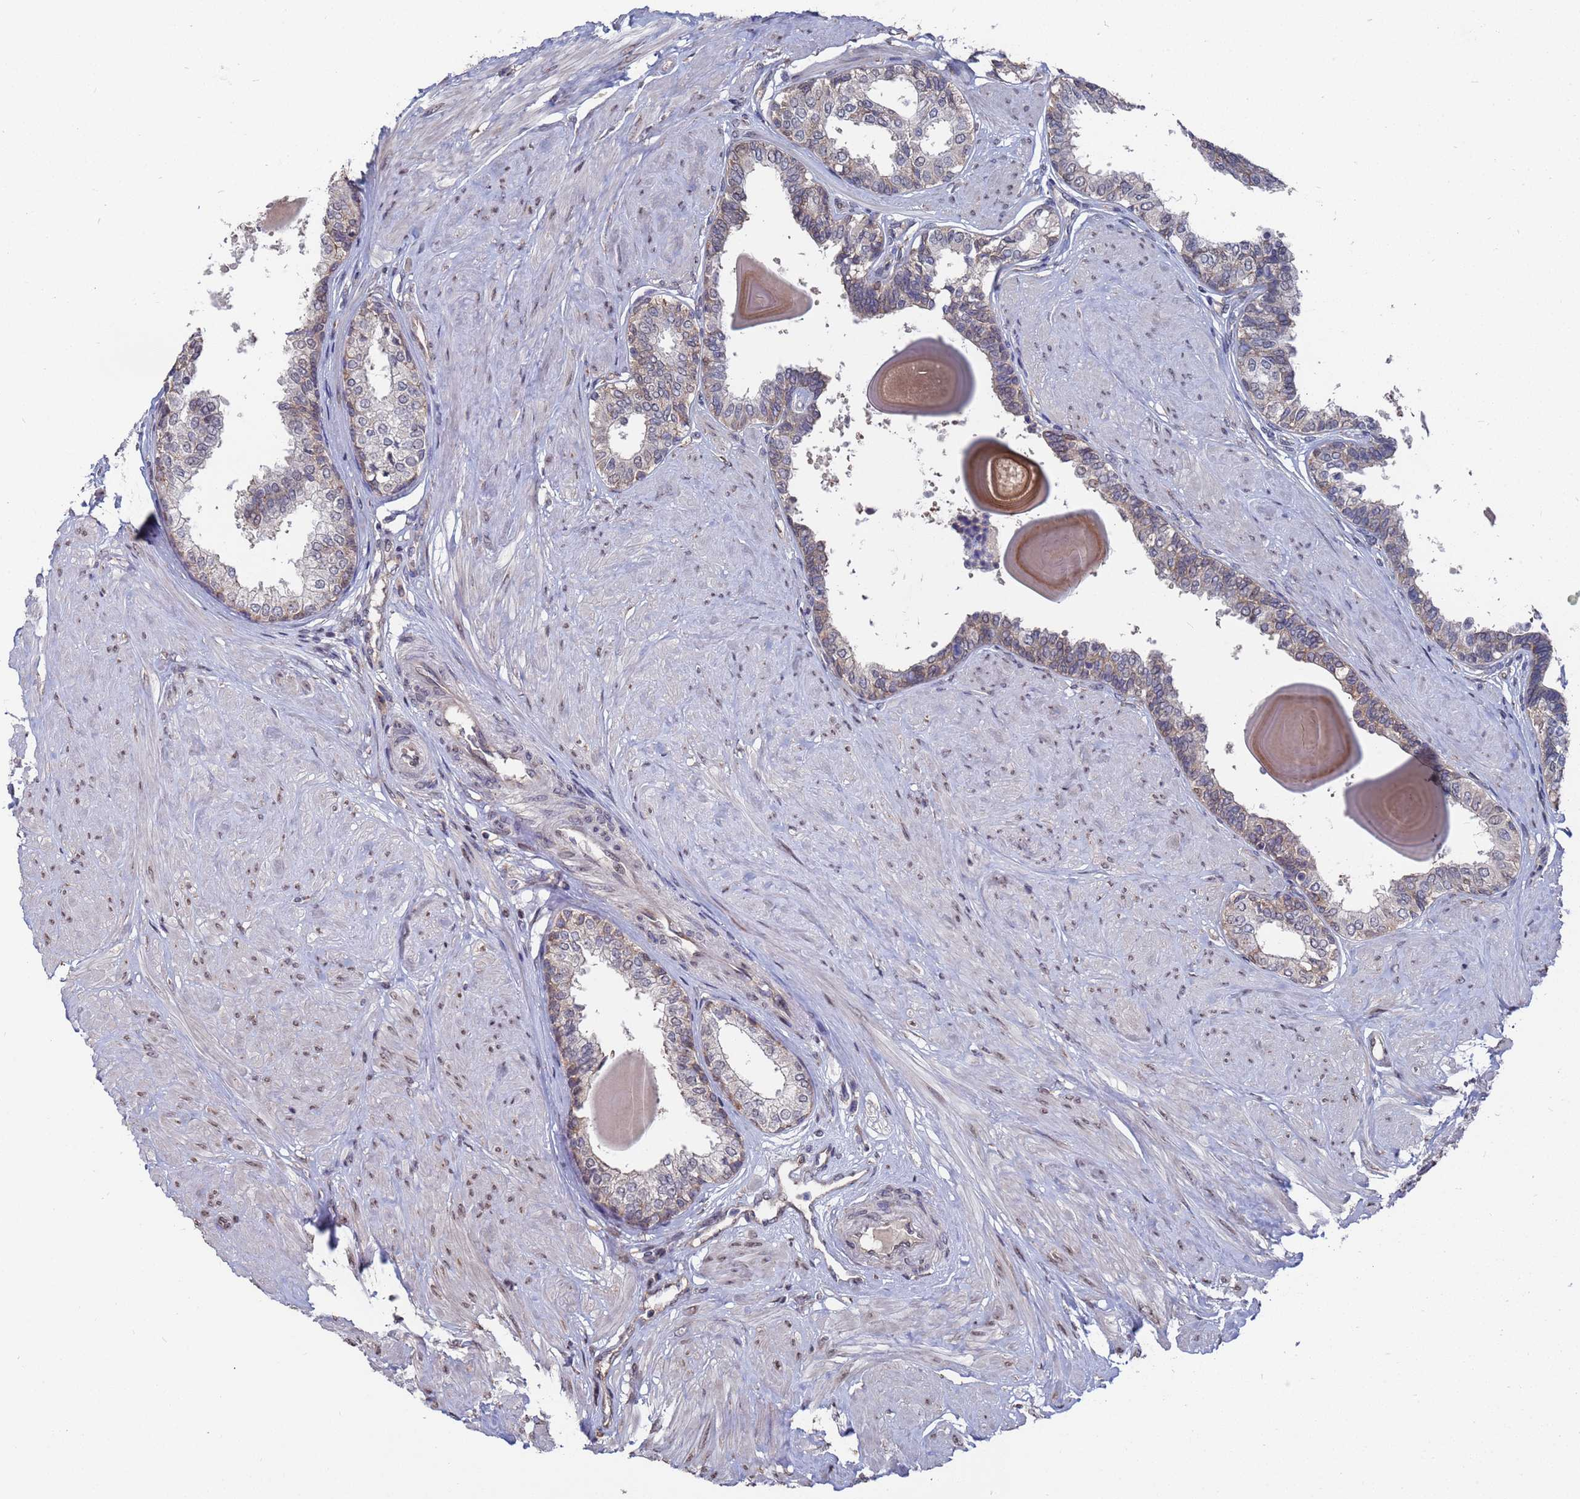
{"staining": {"intensity": "weak", "quantity": "25%-75%", "location": "cytoplasmic/membranous"}, "tissue": "prostate", "cell_type": "Glandular cells", "image_type": "normal", "snomed": [{"axis": "morphology", "description": "Normal tissue, NOS"}, {"axis": "topography", "description": "Prostate"}], "caption": "Unremarkable prostate reveals weak cytoplasmic/membranous staining in approximately 25%-75% of glandular cells, visualized by immunohistochemistry.", "gene": "CFAP119", "patient": {"sex": "male", "age": 48}}